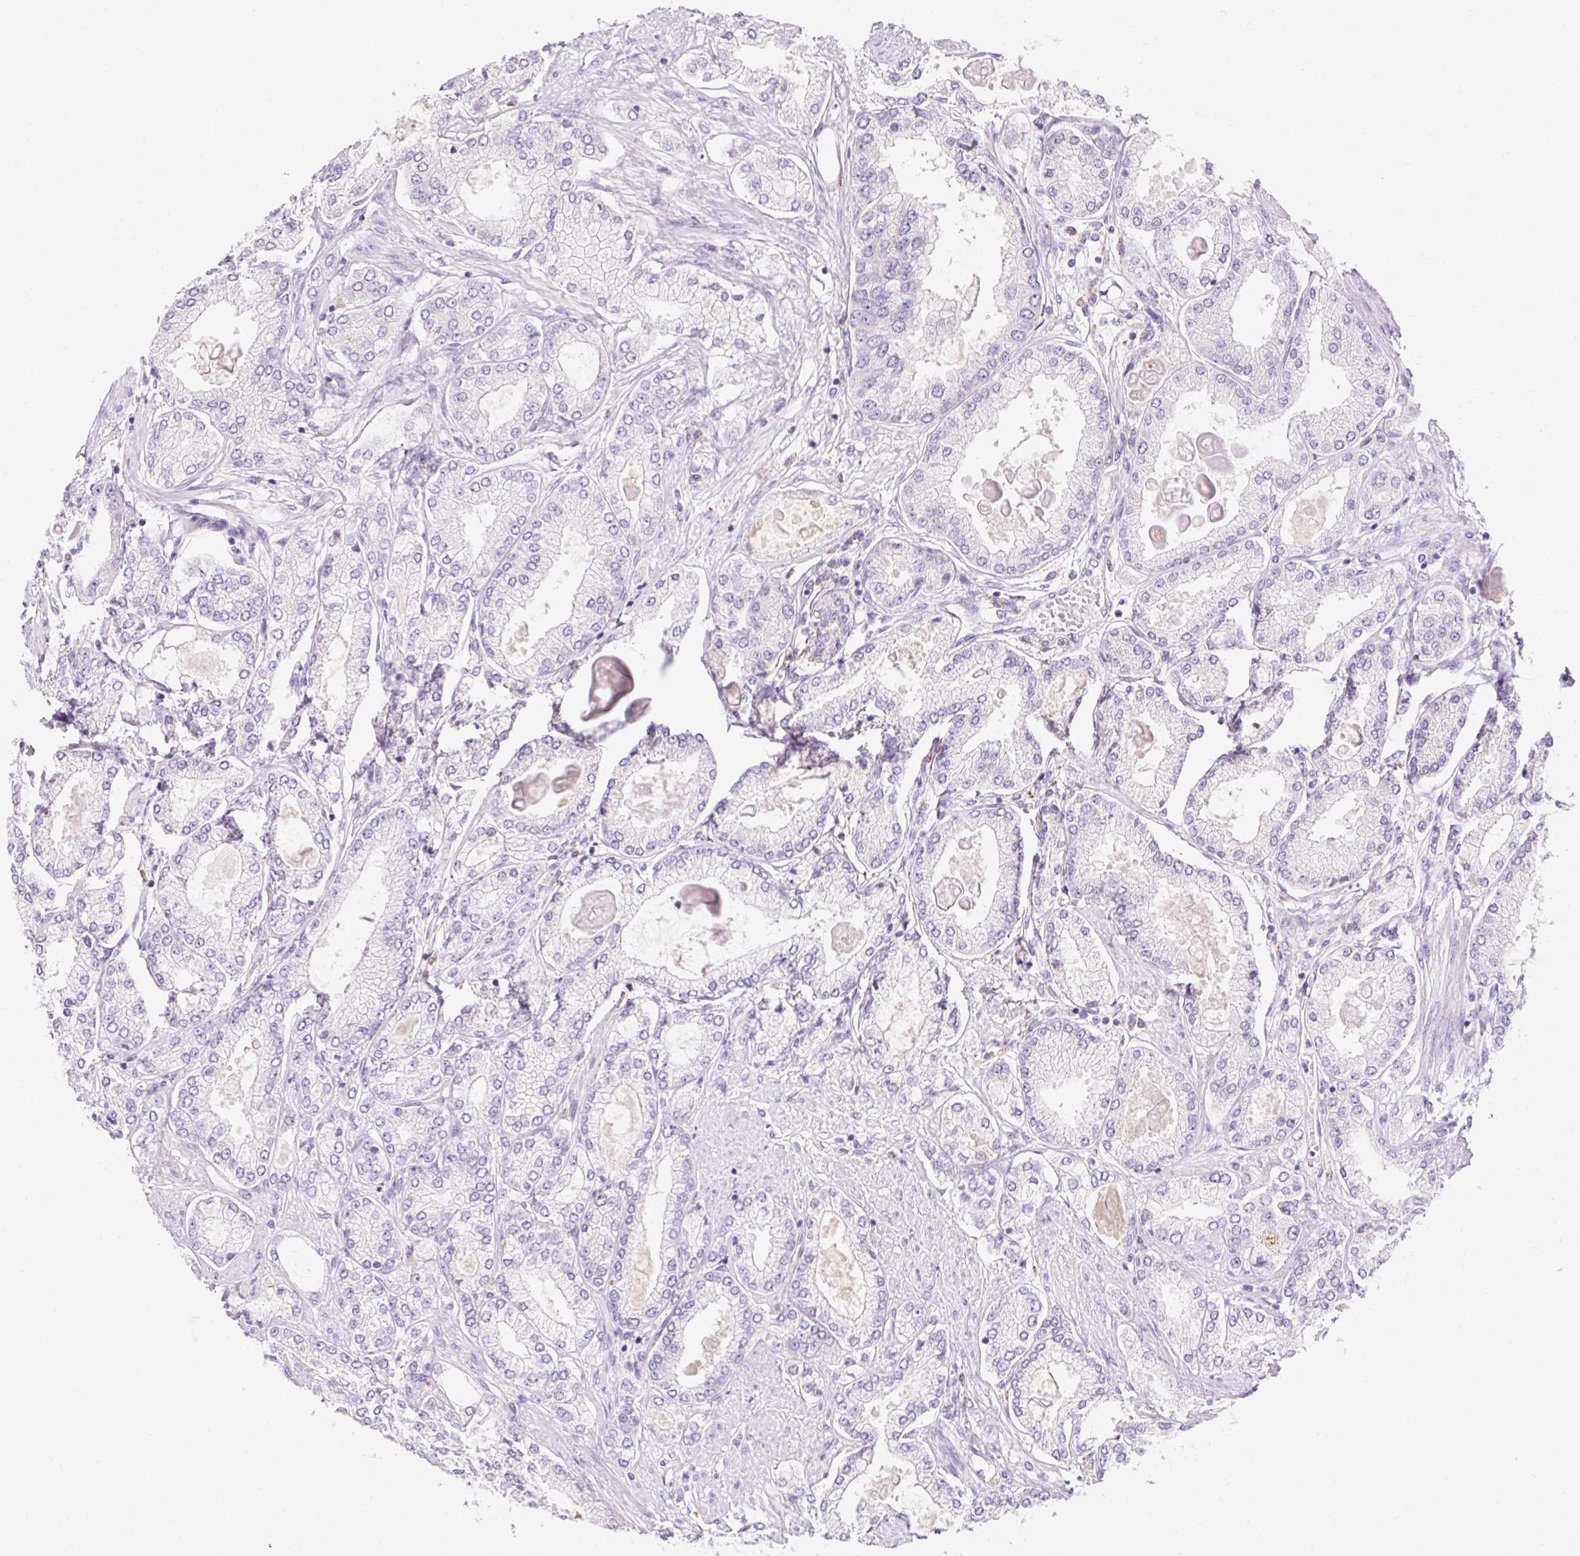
{"staining": {"intensity": "negative", "quantity": "none", "location": "none"}, "tissue": "prostate cancer", "cell_type": "Tumor cells", "image_type": "cancer", "snomed": [{"axis": "morphology", "description": "Adenocarcinoma, High grade"}, {"axis": "topography", "description": "Prostate"}], "caption": "The micrograph shows no staining of tumor cells in adenocarcinoma (high-grade) (prostate).", "gene": "TMEM150C", "patient": {"sex": "male", "age": 68}}